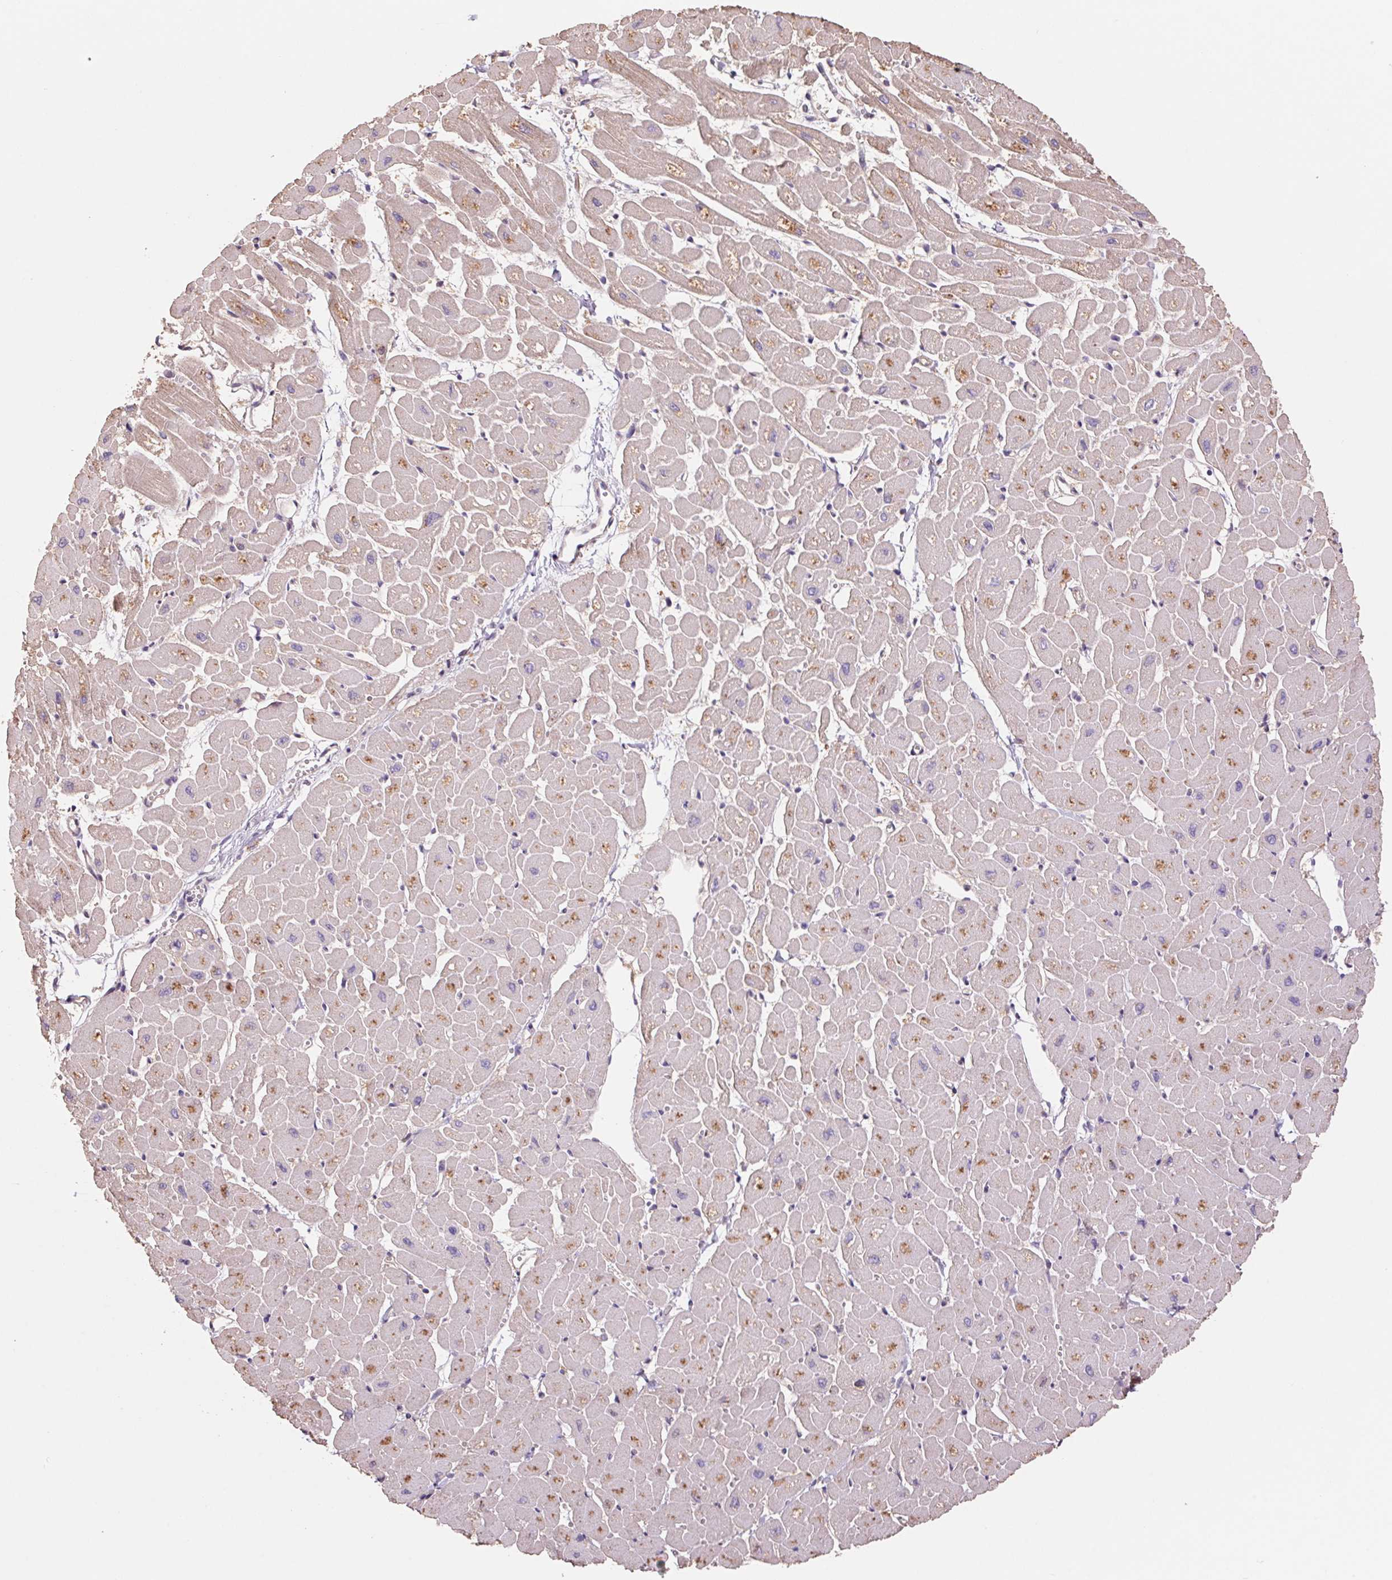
{"staining": {"intensity": "moderate", "quantity": "25%-75%", "location": "cytoplasmic/membranous"}, "tissue": "heart muscle", "cell_type": "Cardiomyocytes", "image_type": "normal", "snomed": [{"axis": "morphology", "description": "Normal tissue, NOS"}, {"axis": "topography", "description": "Heart"}], "caption": "About 25%-75% of cardiomyocytes in benign heart muscle exhibit moderate cytoplasmic/membranous protein staining as visualized by brown immunohistochemical staining.", "gene": "CUTA", "patient": {"sex": "male", "age": 57}}